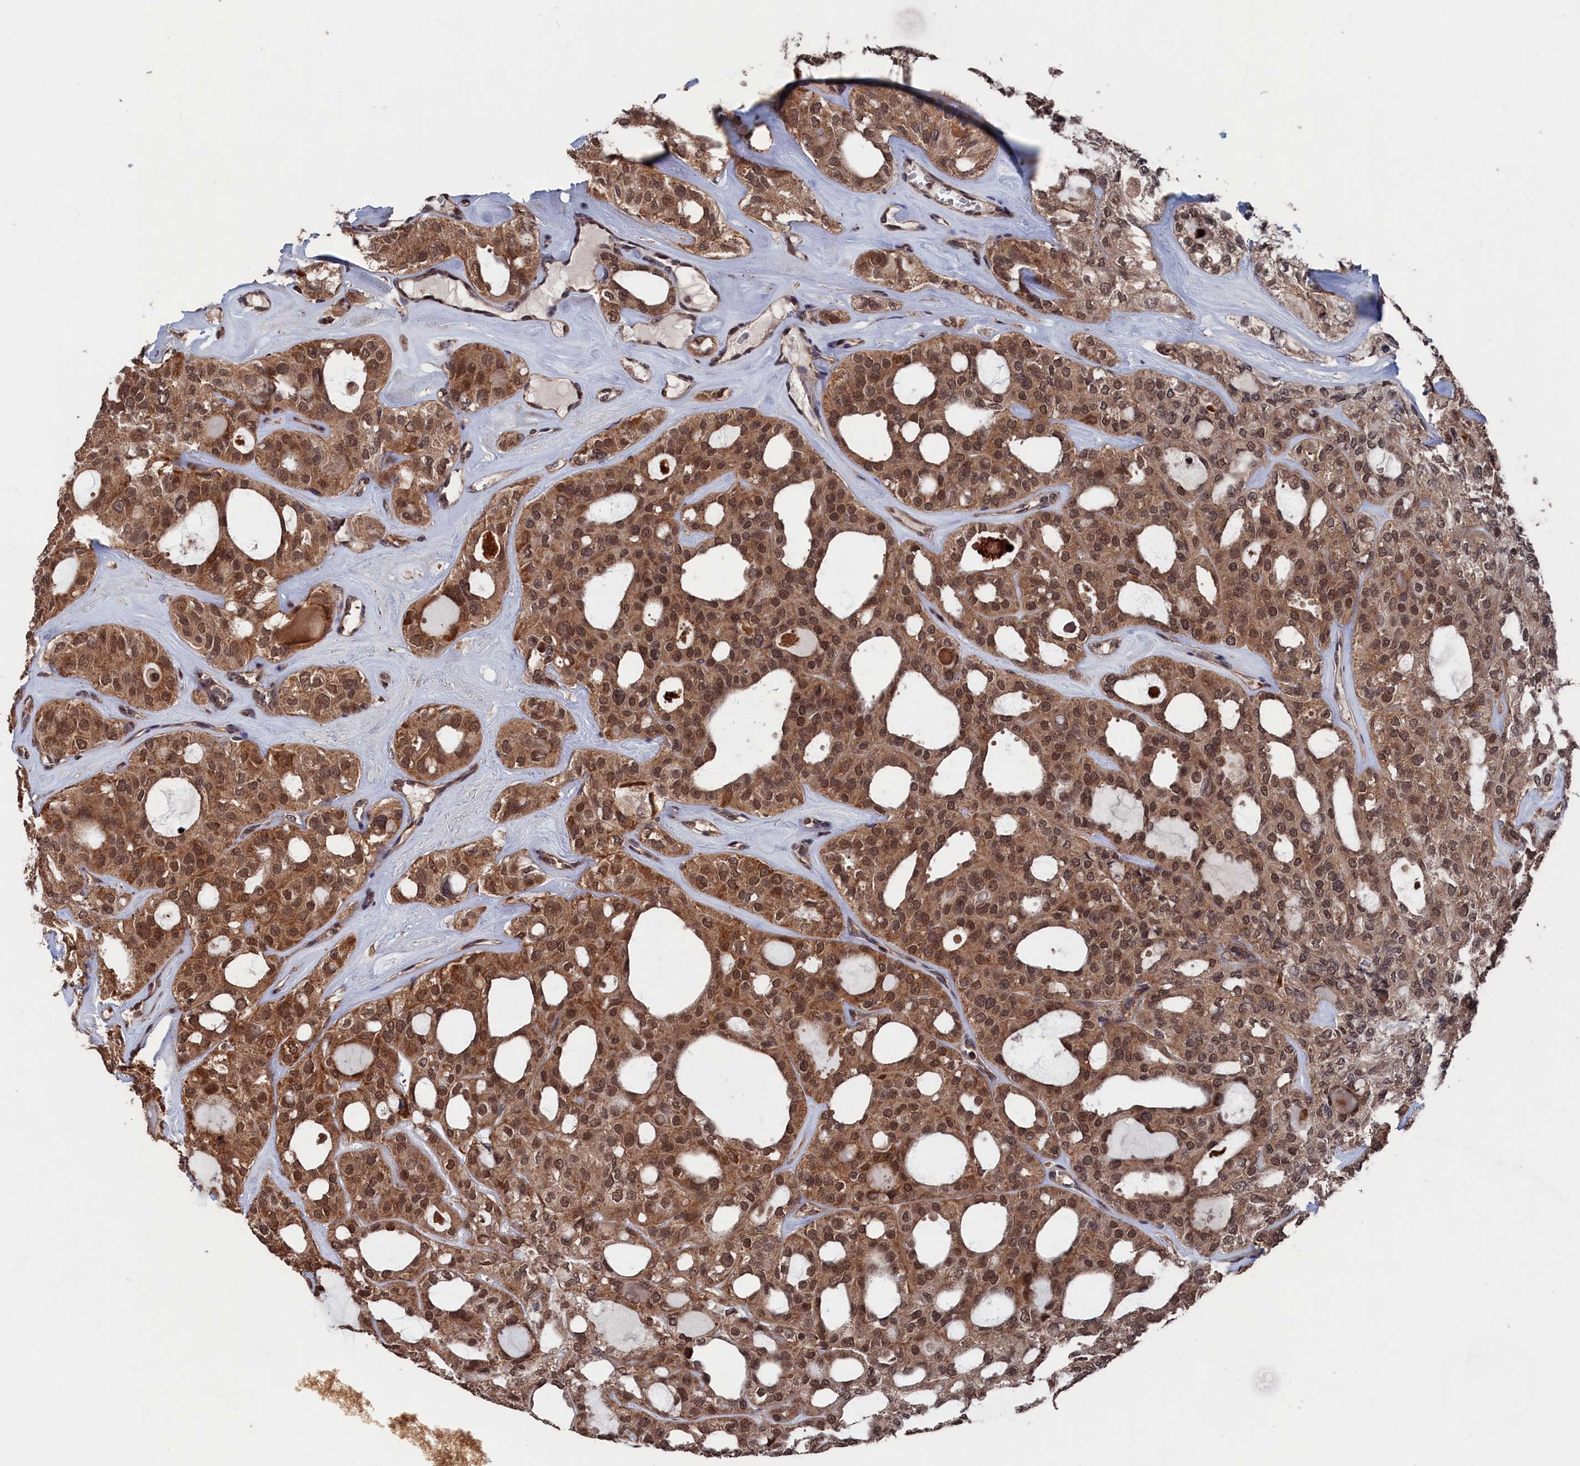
{"staining": {"intensity": "moderate", "quantity": ">75%", "location": "cytoplasmic/membranous,nuclear"}, "tissue": "thyroid cancer", "cell_type": "Tumor cells", "image_type": "cancer", "snomed": [{"axis": "morphology", "description": "Follicular adenoma carcinoma, NOS"}, {"axis": "topography", "description": "Thyroid gland"}], "caption": "Brown immunohistochemical staining in thyroid follicular adenoma carcinoma exhibits moderate cytoplasmic/membranous and nuclear expression in approximately >75% of tumor cells.", "gene": "PDE12", "patient": {"sex": "male", "age": 75}}